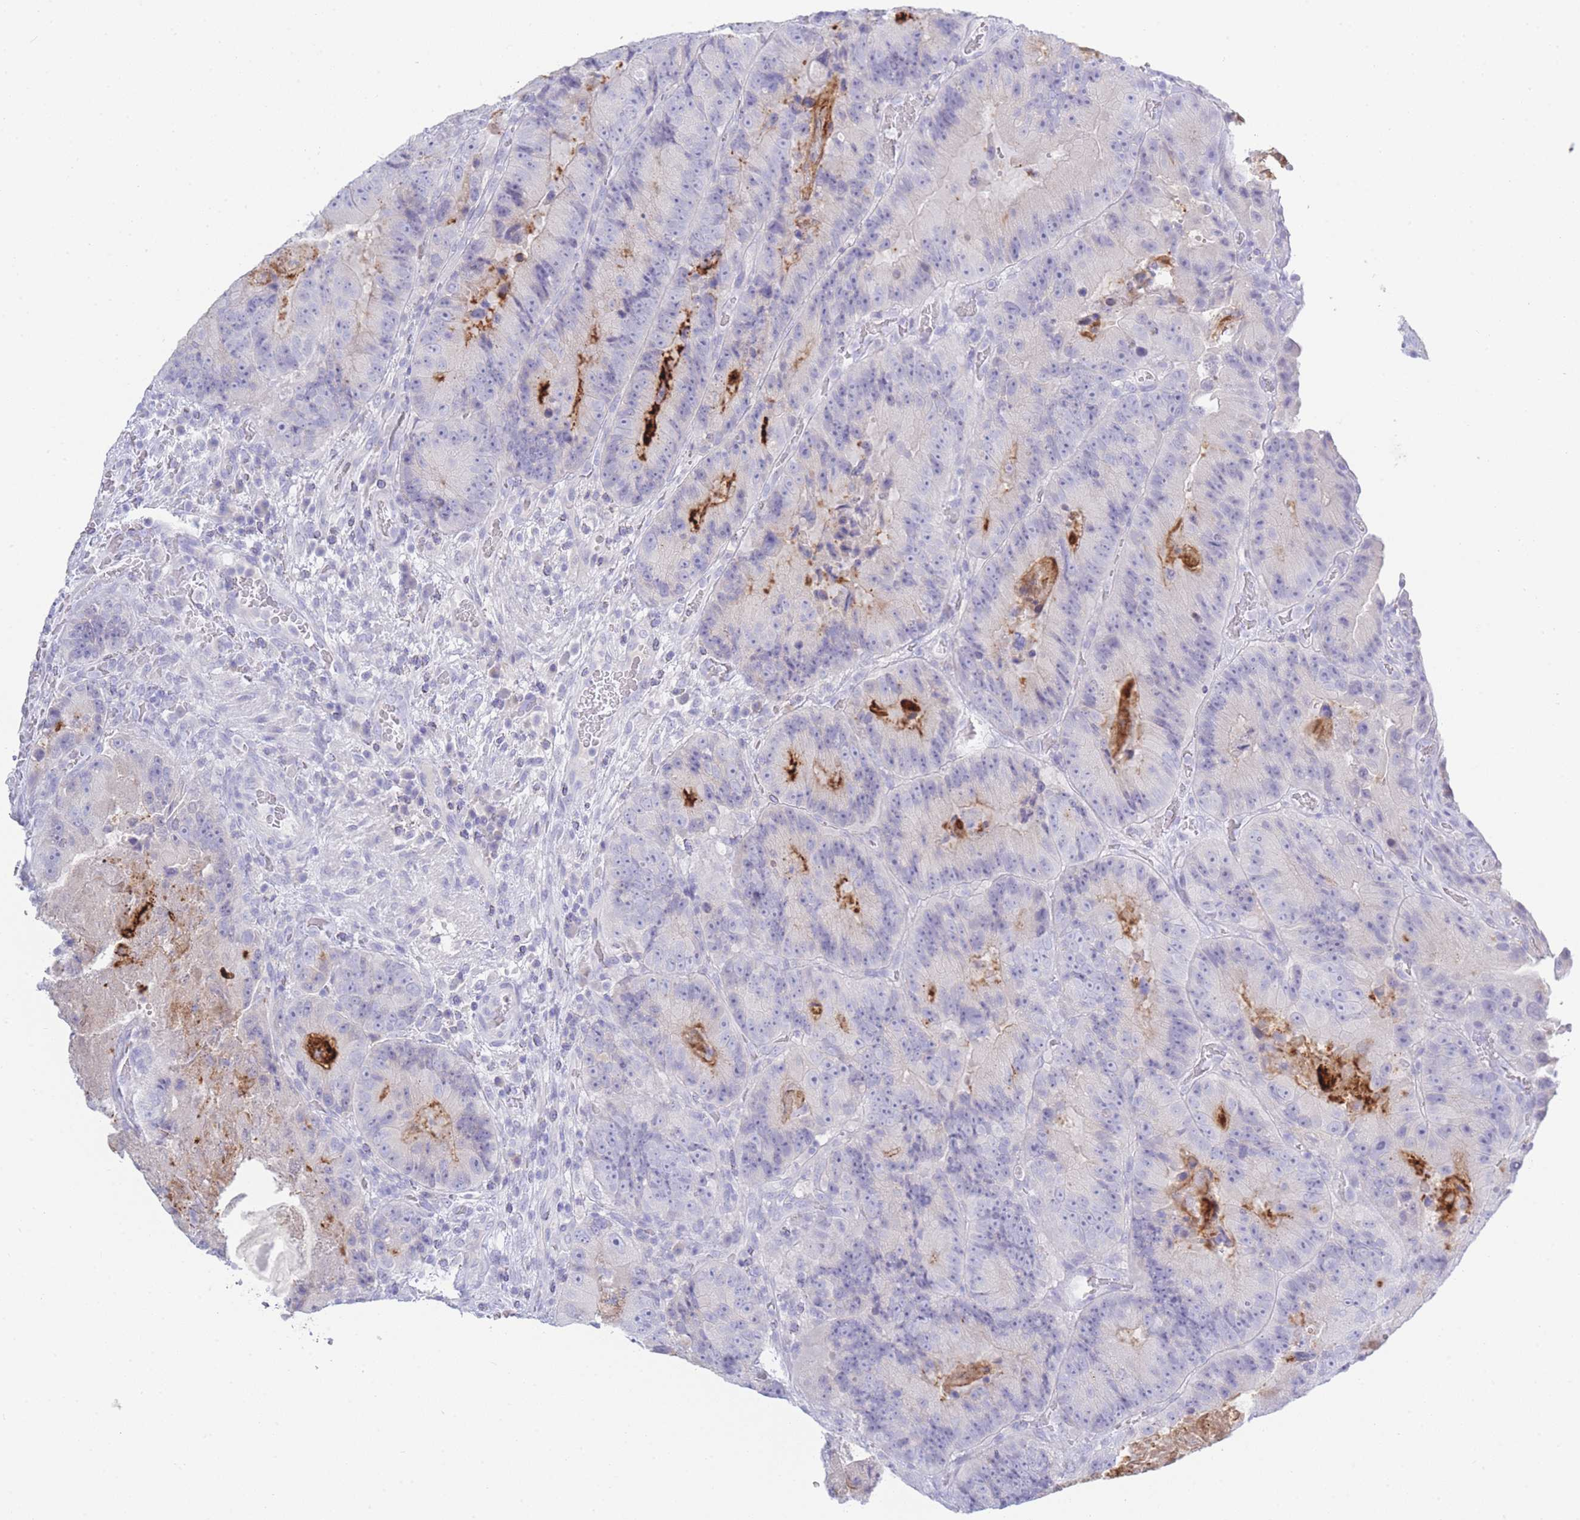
{"staining": {"intensity": "negative", "quantity": "none", "location": "none"}, "tissue": "colorectal cancer", "cell_type": "Tumor cells", "image_type": "cancer", "snomed": [{"axis": "morphology", "description": "Adenocarcinoma, NOS"}, {"axis": "topography", "description": "Colon"}], "caption": "A histopathology image of human colorectal adenocarcinoma is negative for staining in tumor cells. (Brightfield microscopy of DAB (3,3'-diaminobenzidine) IHC at high magnification).", "gene": "LRRC37A", "patient": {"sex": "female", "age": 86}}